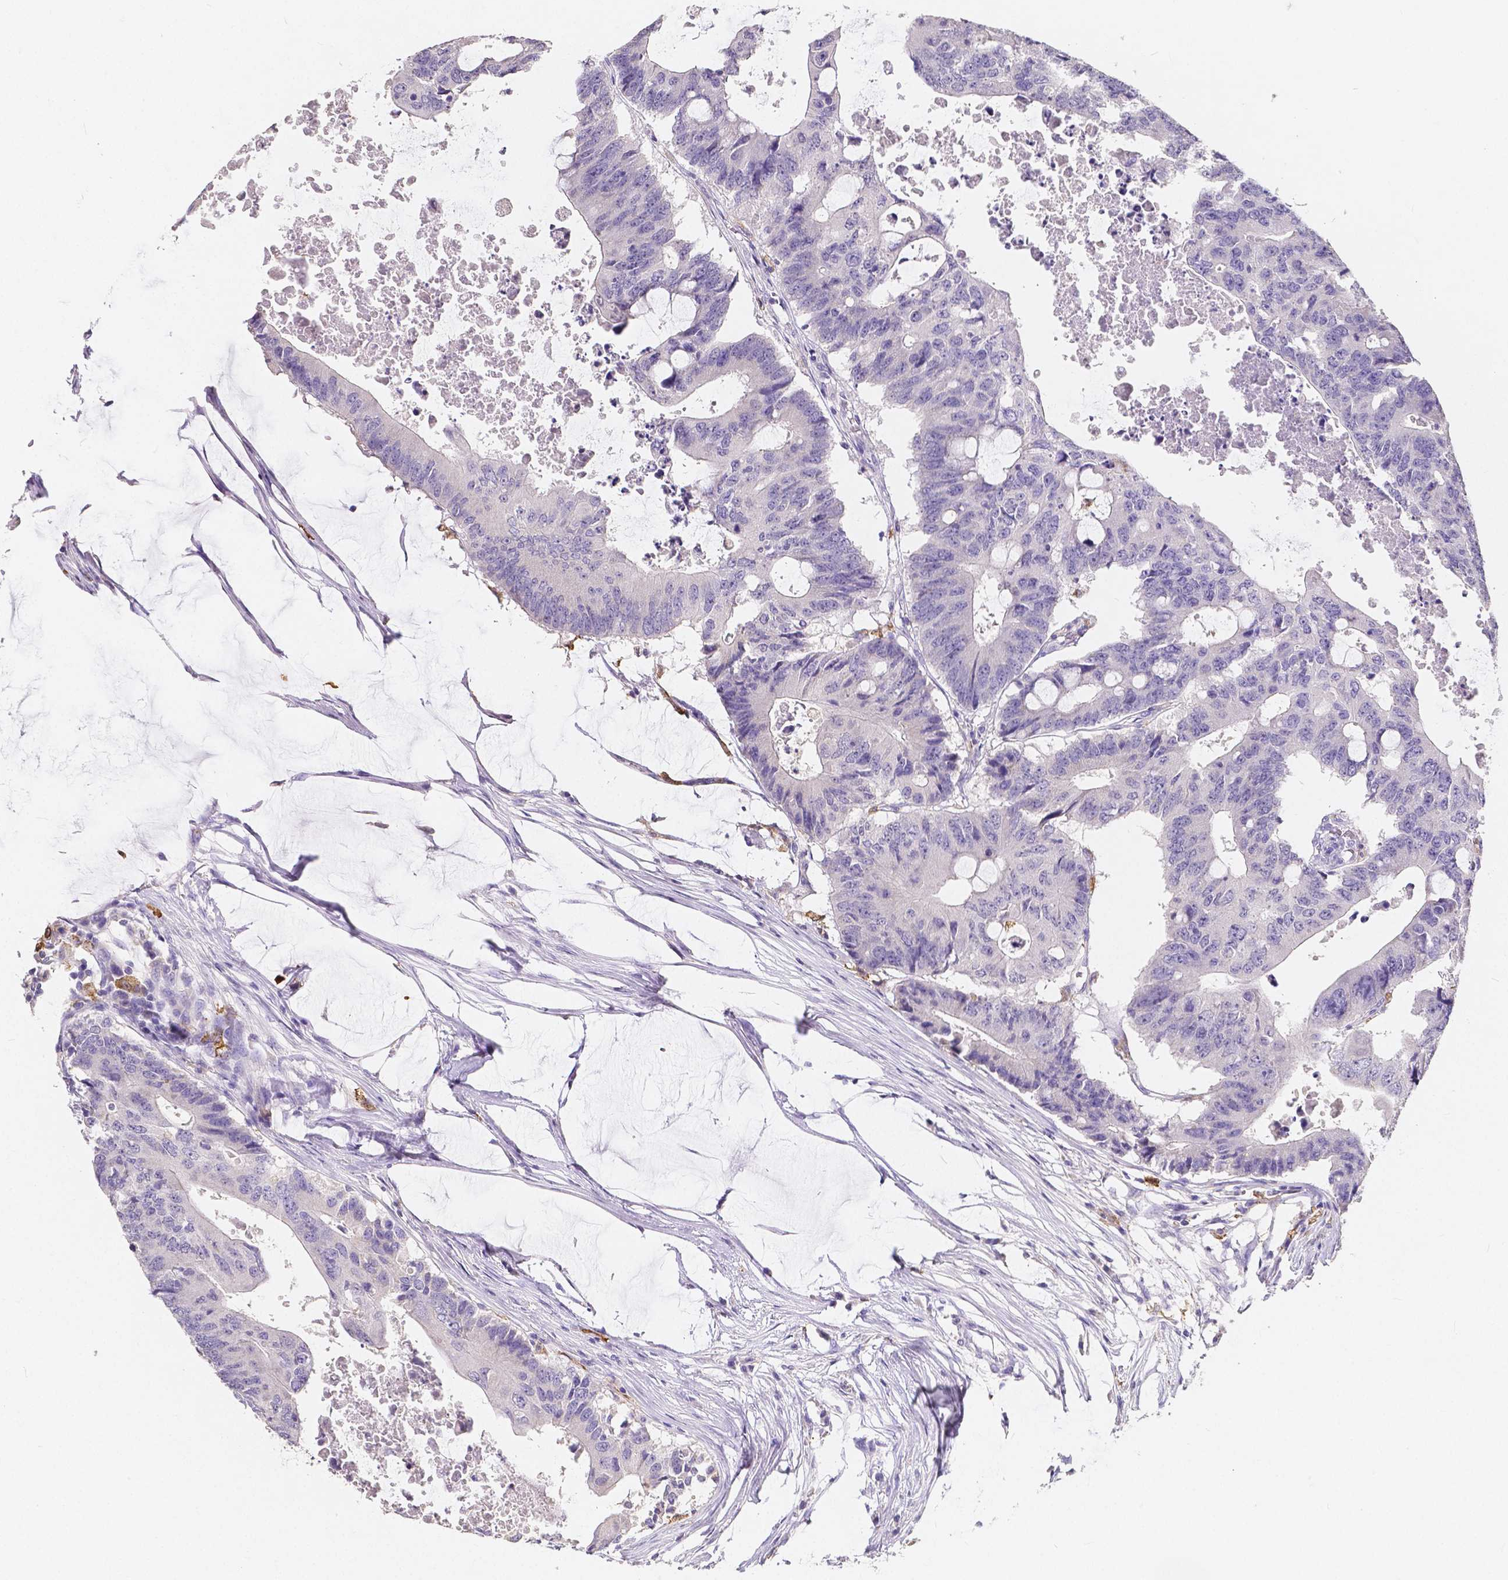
{"staining": {"intensity": "negative", "quantity": "none", "location": "none"}, "tissue": "colorectal cancer", "cell_type": "Tumor cells", "image_type": "cancer", "snomed": [{"axis": "morphology", "description": "Adenocarcinoma, NOS"}, {"axis": "topography", "description": "Colon"}], "caption": "This is an immunohistochemistry (IHC) histopathology image of adenocarcinoma (colorectal). There is no positivity in tumor cells.", "gene": "ACP5", "patient": {"sex": "male", "age": 71}}